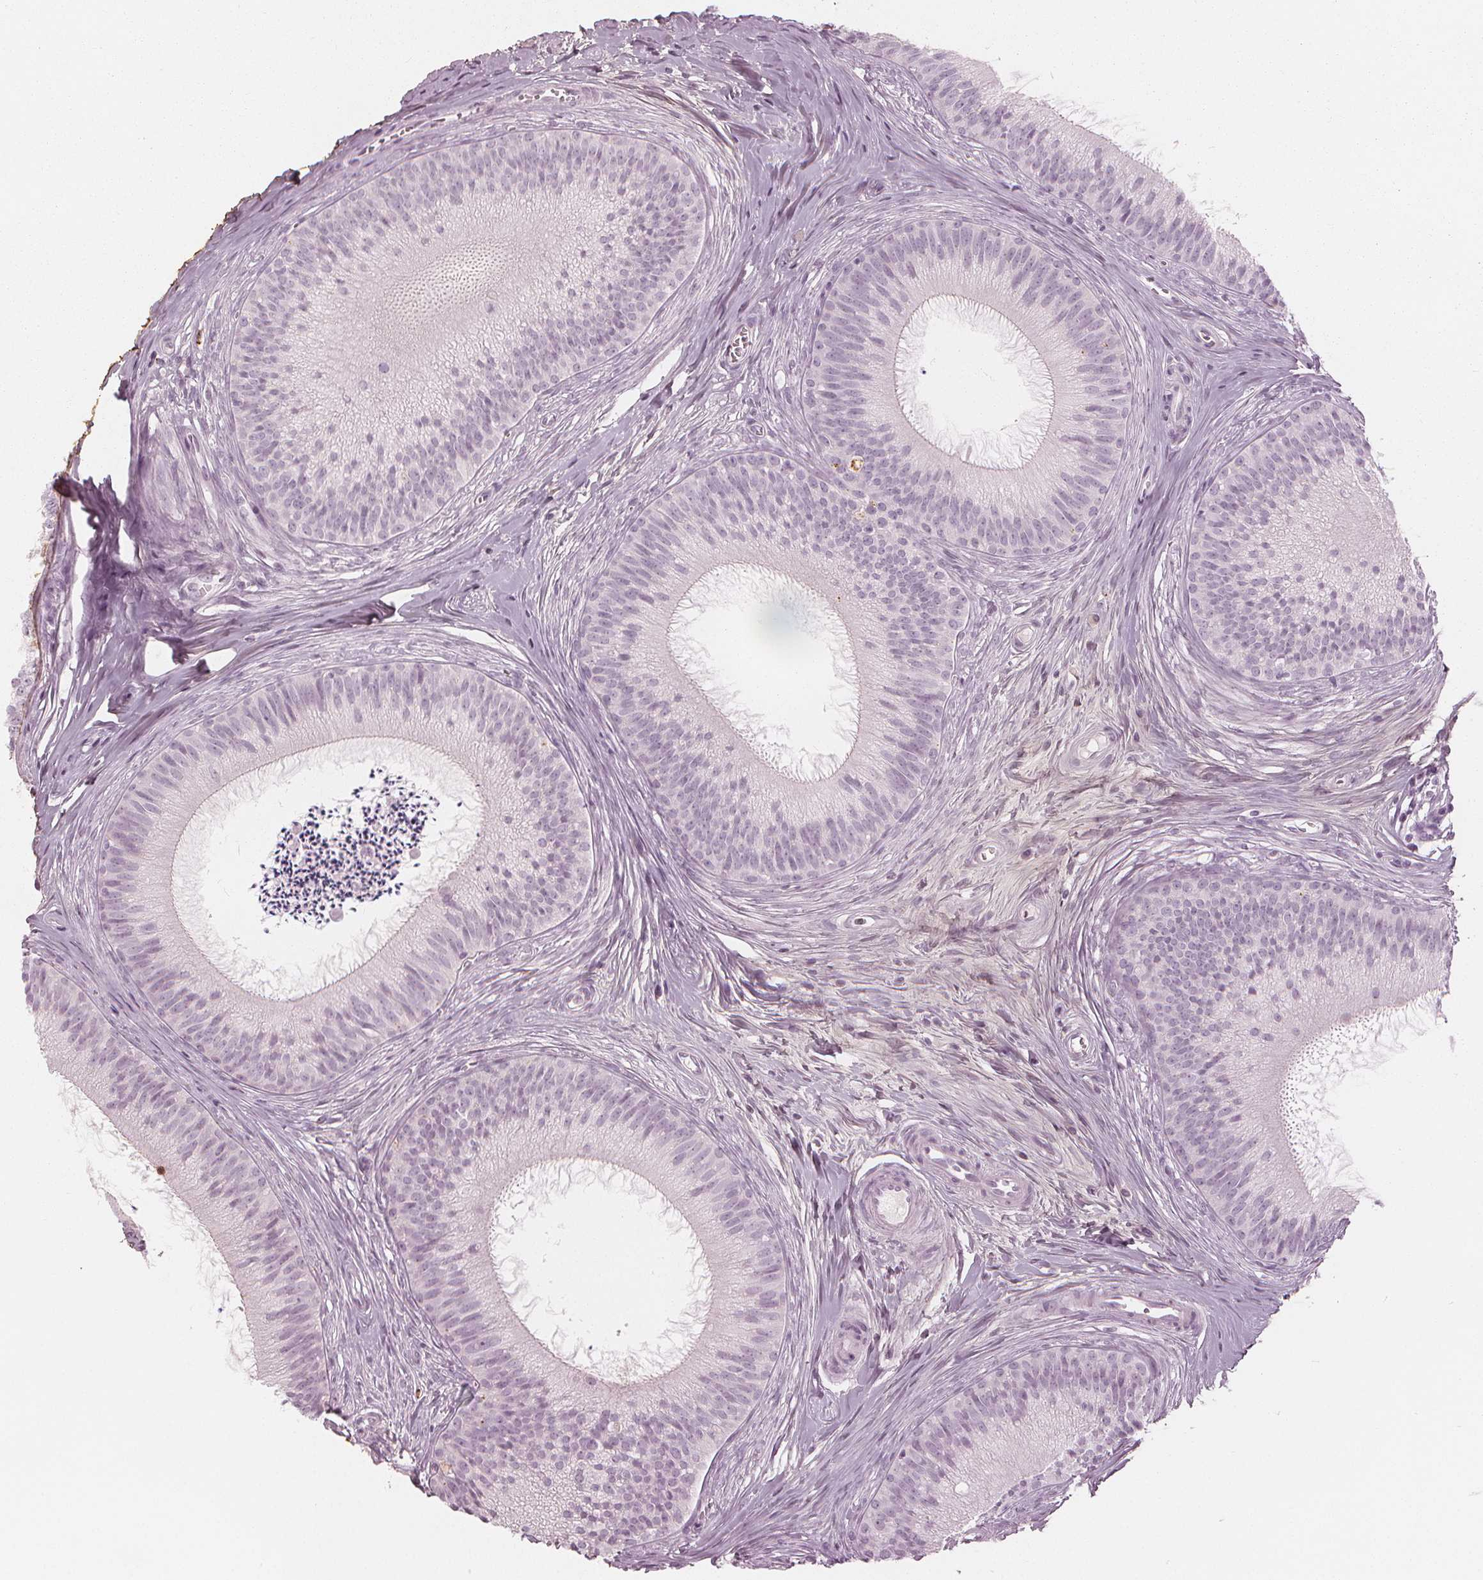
{"staining": {"intensity": "negative", "quantity": "none", "location": "none"}, "tissue": "epididymis", "cell_type": "Glandular cells", "image_type": "normal", "snomed": [{"axis": "morphology", "description": "Normal tissue, NOS"}, {"axis": "topography", "description": "Epididymis"}], "caption": "The histopathology image displays no significant positivity in glandular cells of epididymis. (DAB (3,3'-diaminobenzidine) immunohistochemistry with hematoxylin counter stain).", "gene": "PAEP", "patient": {"sex": "male", "age": 24}}